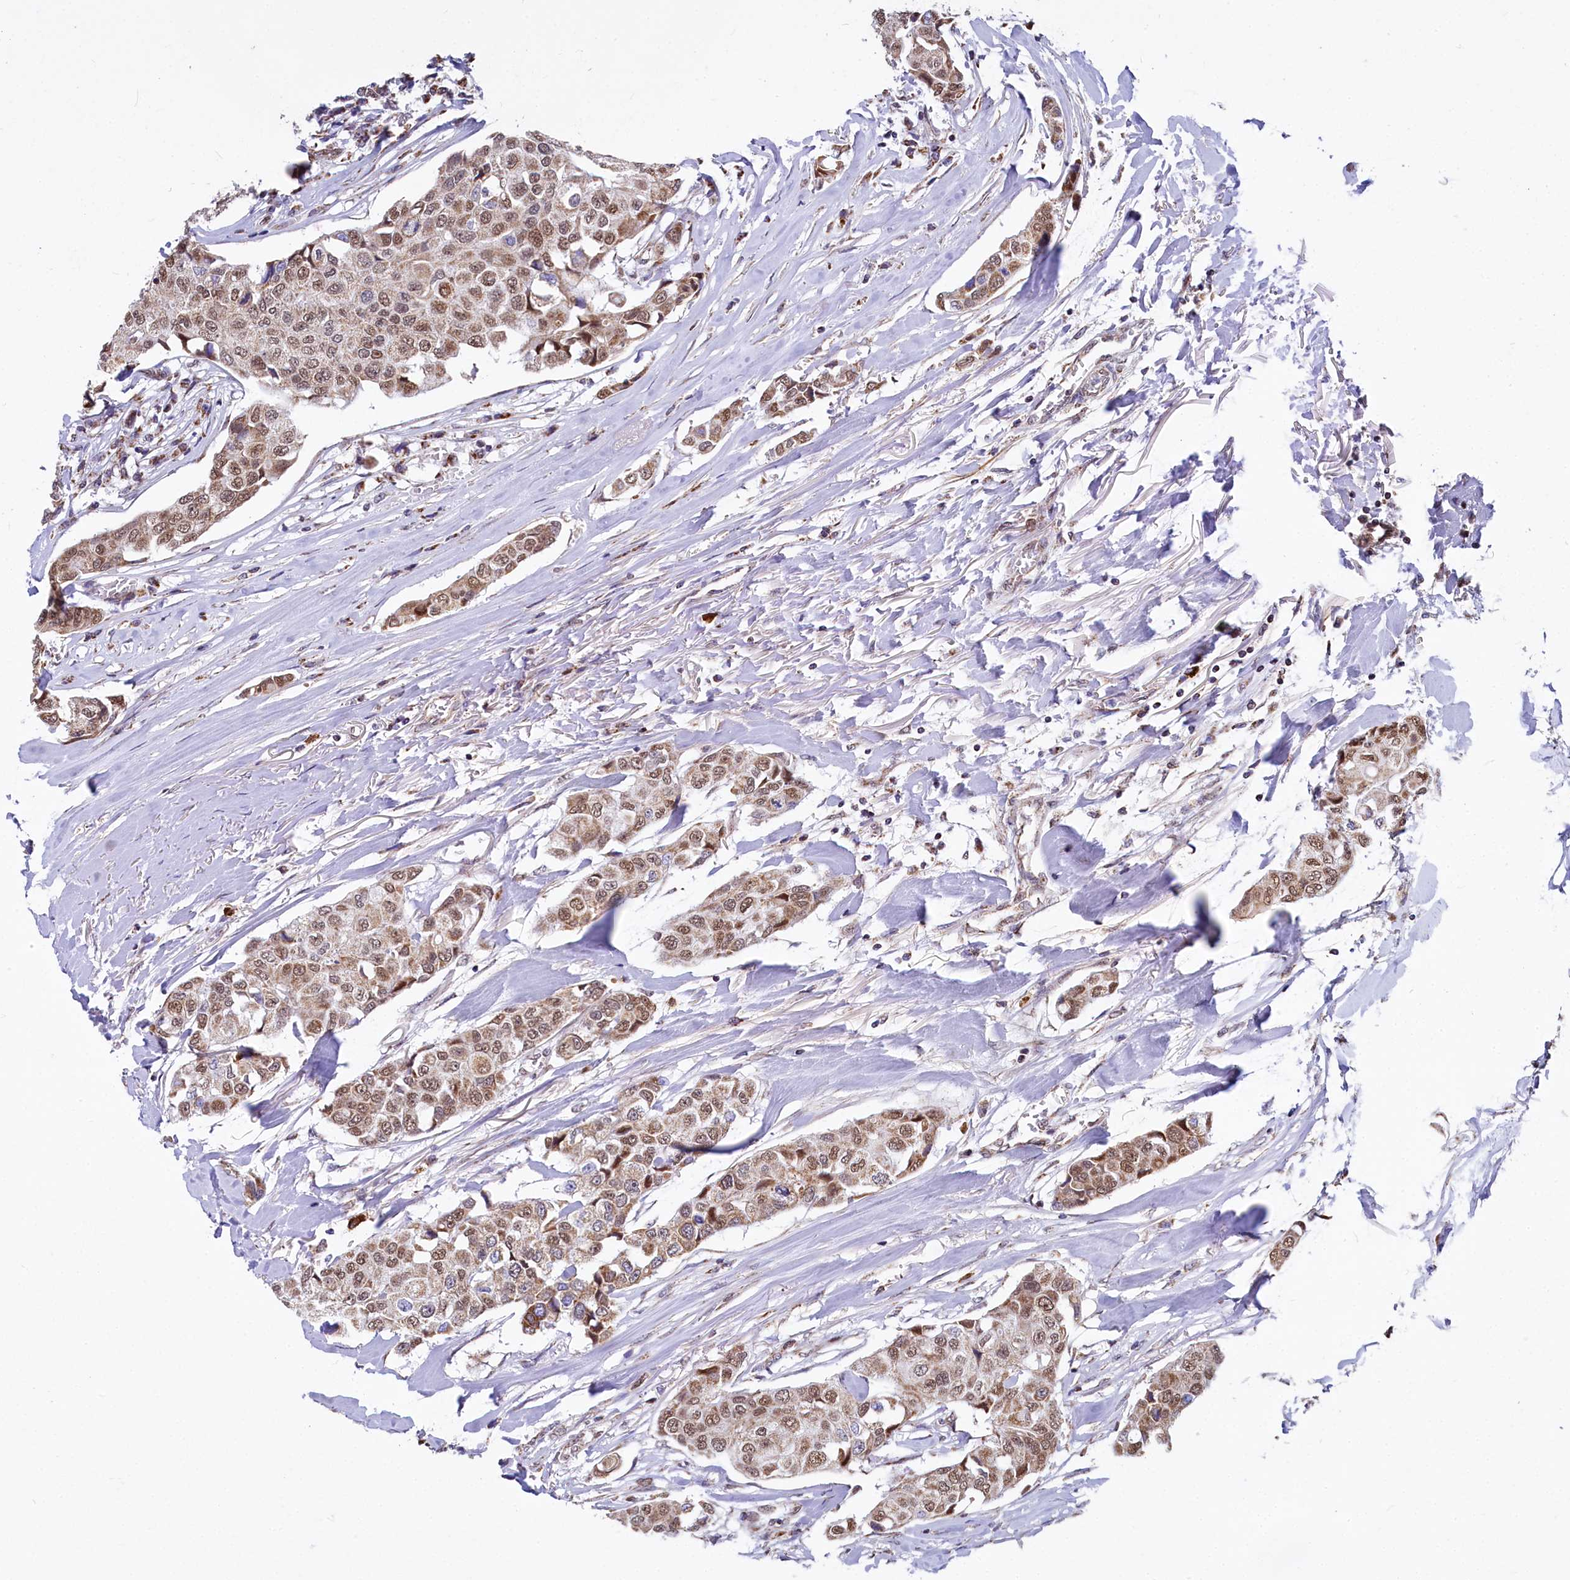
{"staining": {"intensity": "moderate", "quantity": ">75%", "location": "cytoplasmic/membranous,nuclear"}, "tissue": "breast cancer", "cell_type": "Tumor cells", "image_type": "cancer", "snomed": [{"axis": "morphology", "description": "Duct carcinoma"}, {"axis": "topography", "description": "Breast"}], "caption": "Moderate cytoplasmic/membranous and nuclear protein positivity is seen in about >75% of tumor cells in breast cancer (infiltrating ductal carcinoma).", "gene": "MORN3", "patient": {"sex": "female", "age": 80}}